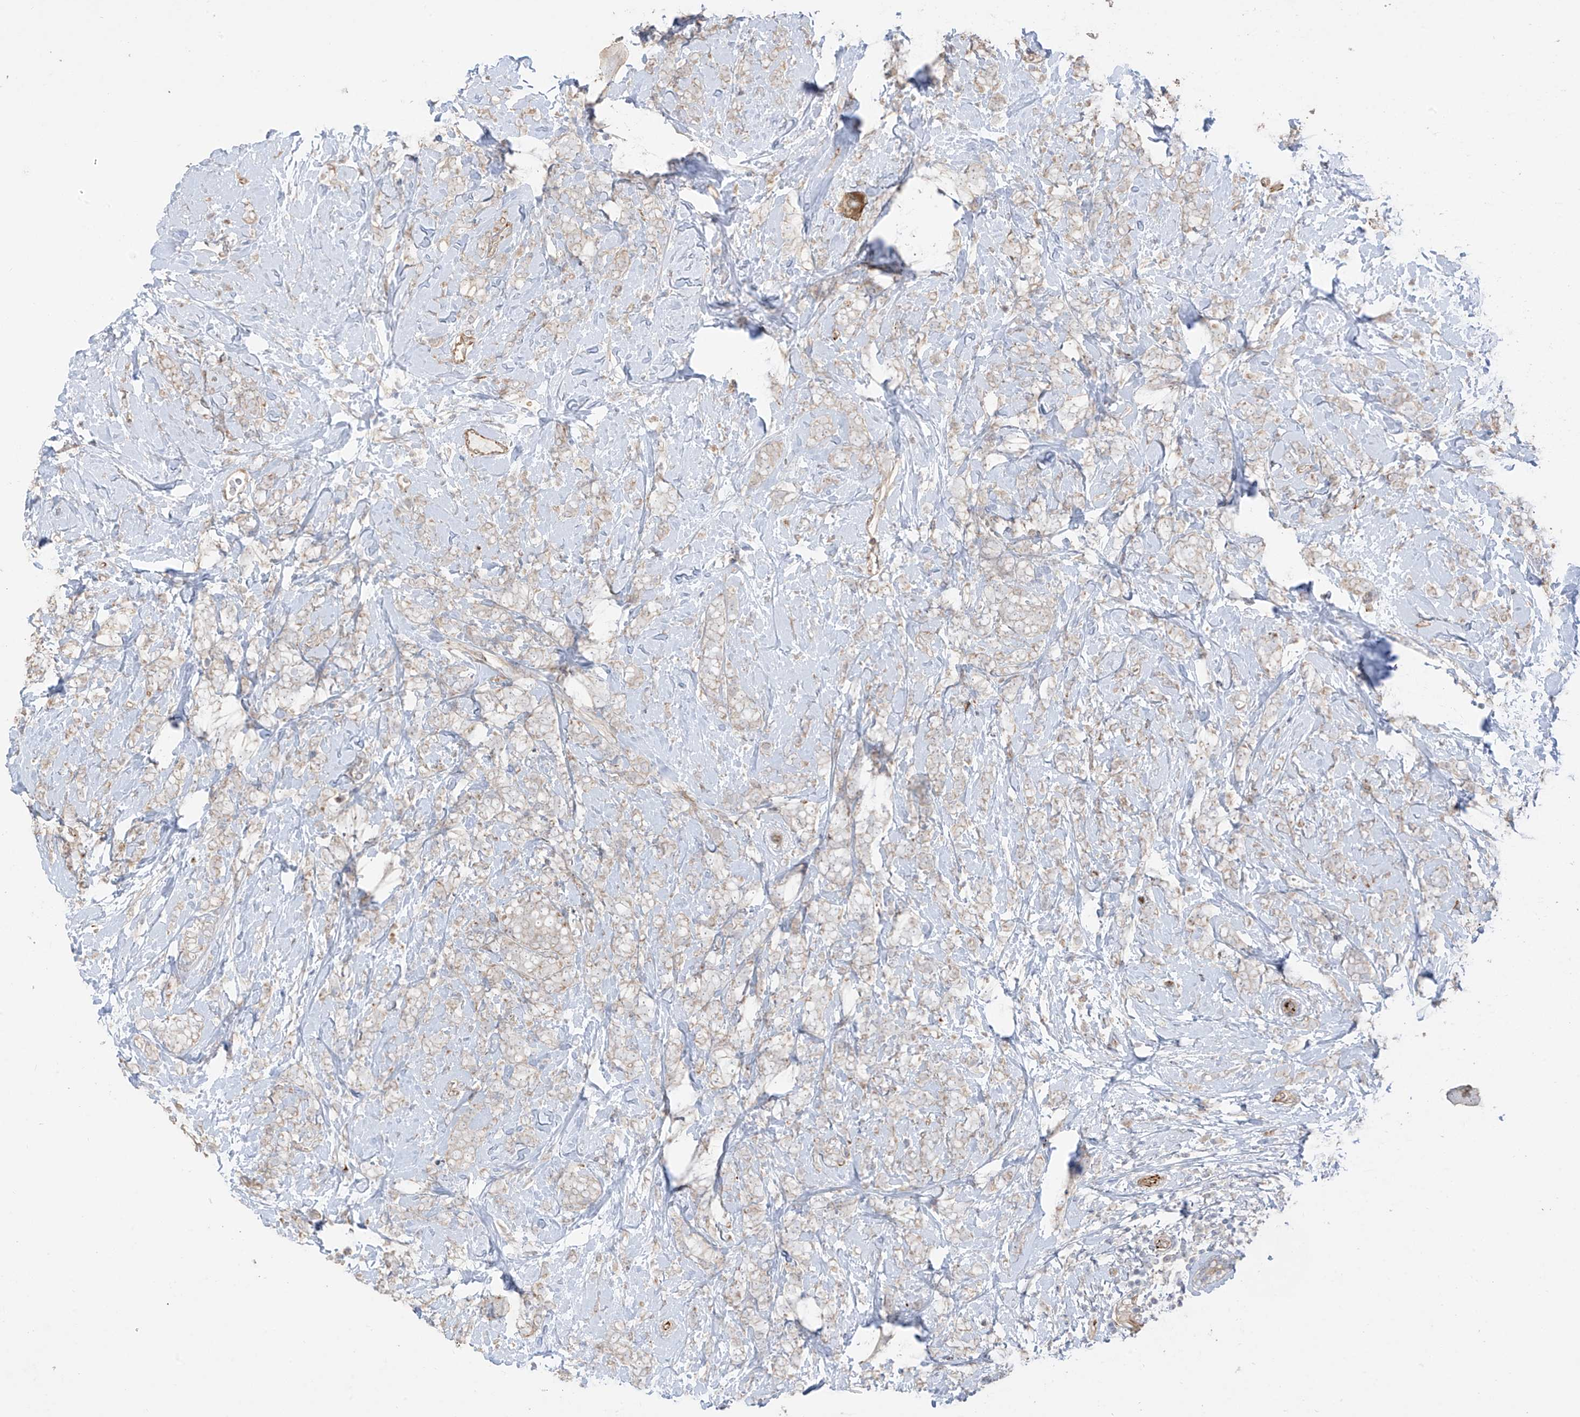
{"staining": {"intensity": "negative", "quantity": "none", "location": "none"}, "tissue": "breast cancer", "cell_type": "Tumor cells", "image_type": "cancer", "snomed": [{"axis": "morphology", "description": "Lobular carcinoma"}, {"axis": "topography", "description": "Breast"}], "caption": "DAB immunohistochemical staining of breast lobular carcinoma shows no significant staining in tumor cells. The staining was performed using DAB to visualize the protein expression in brown, while the nuclei were stained in blue with hematoxylin (Magnification: 20x).", "gene": "DCDC2", "patient": {"sex": "female", "age": 58}}